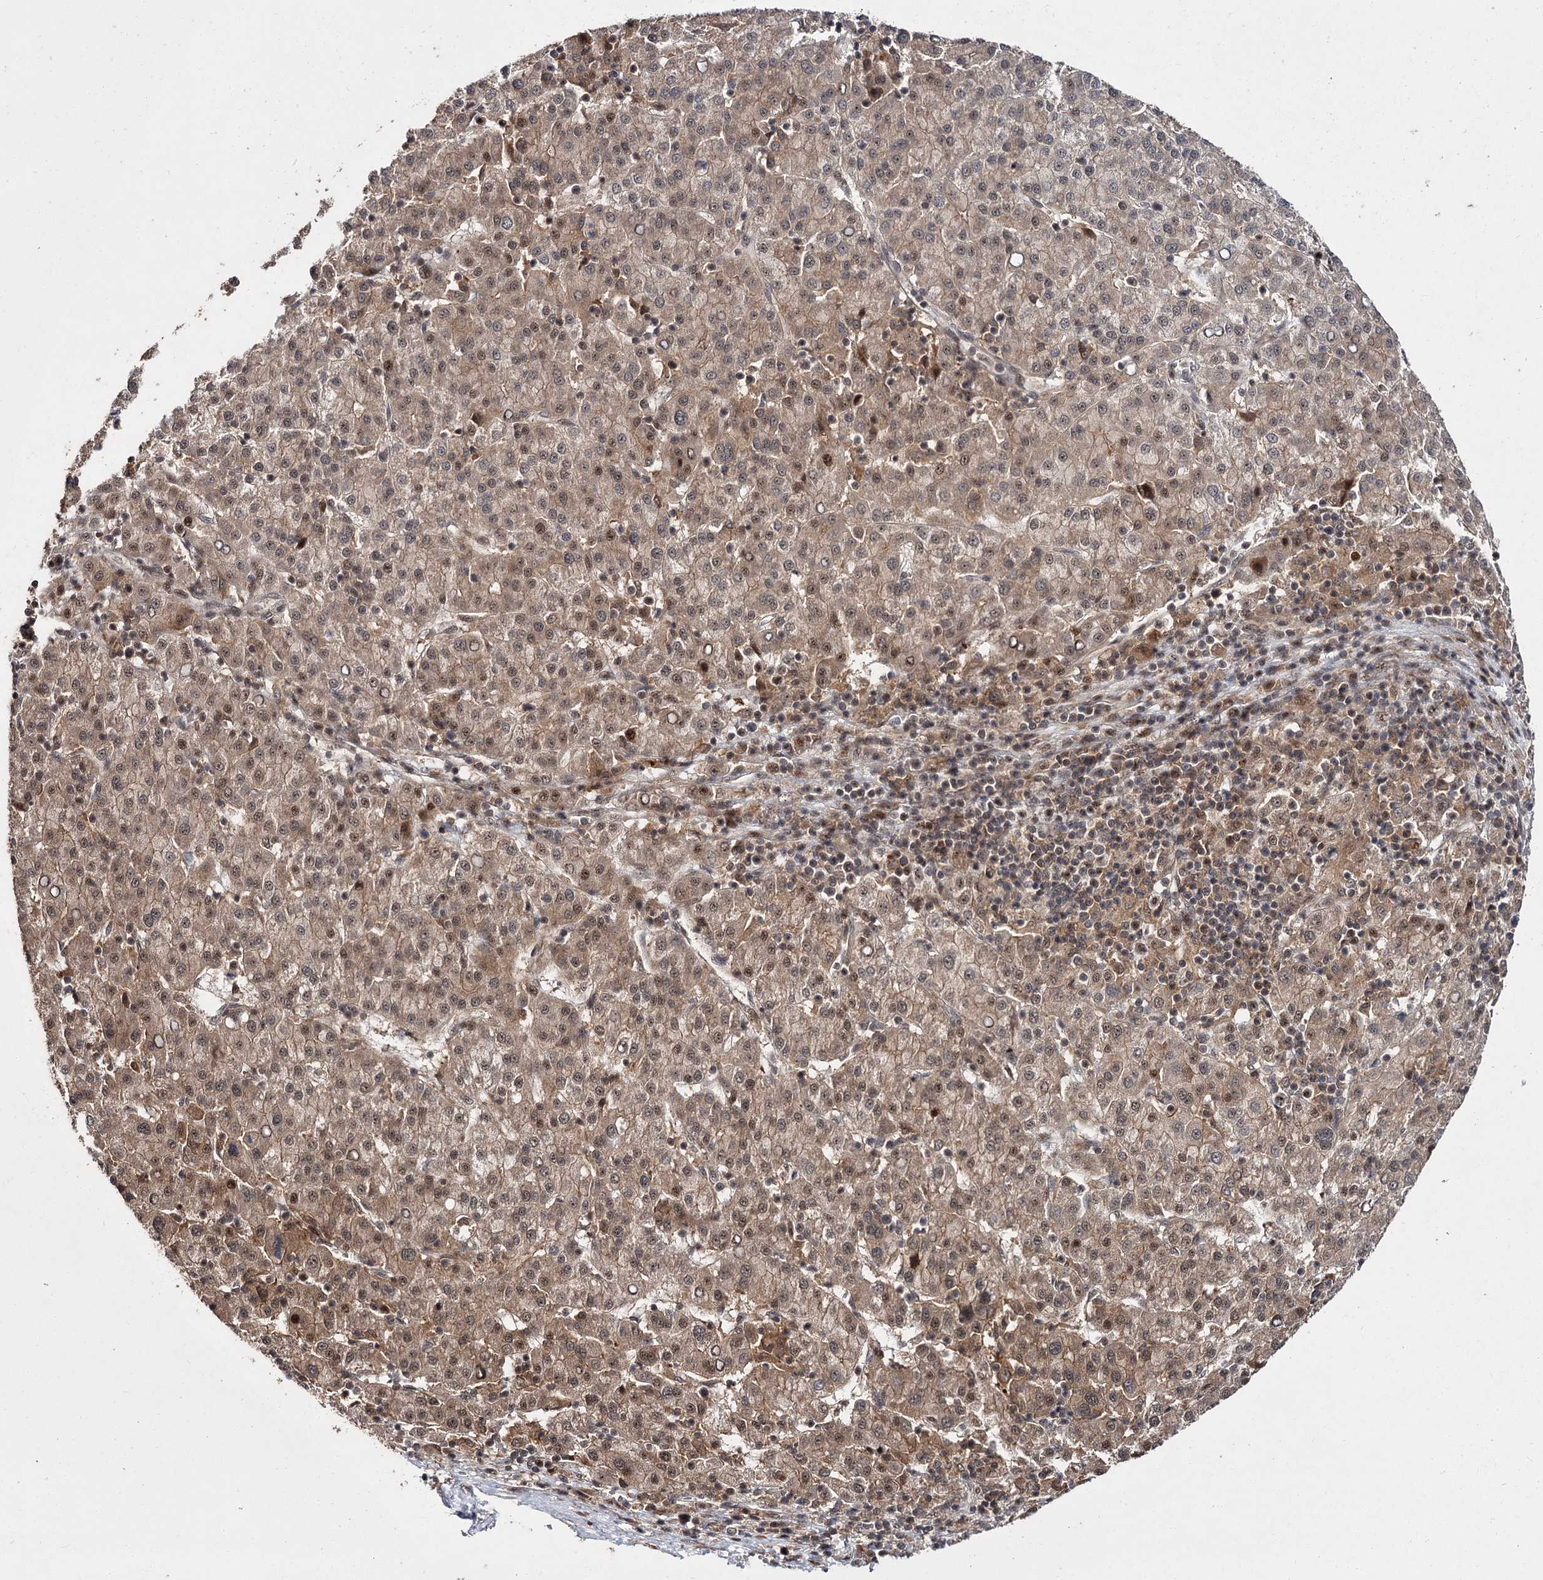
{"staining": {"intensity": "moderate", "quantity": ">75%", "location": "cytoplasmic/membranous,nuclear"}, "tissue": "liver cancer", "cell_type": "Tumor cells", "image_type": "cancer", "snomed": [{"axis": "morphology", "description": "Carcinoma, Hepatocellular, NOS"}, {"axis": "topography", "description": "Liver"}], "caption": "Immunohistochemistry (IHC) photomicrograph of liver cancer stained for a protein (brown), which displays medium levels of moderate cytoplasmic/membranous and nuclear positivity in about >75% of tumor cells.", "gene": "MKNK2", "patient": {"sex": "female", "age": 58}}